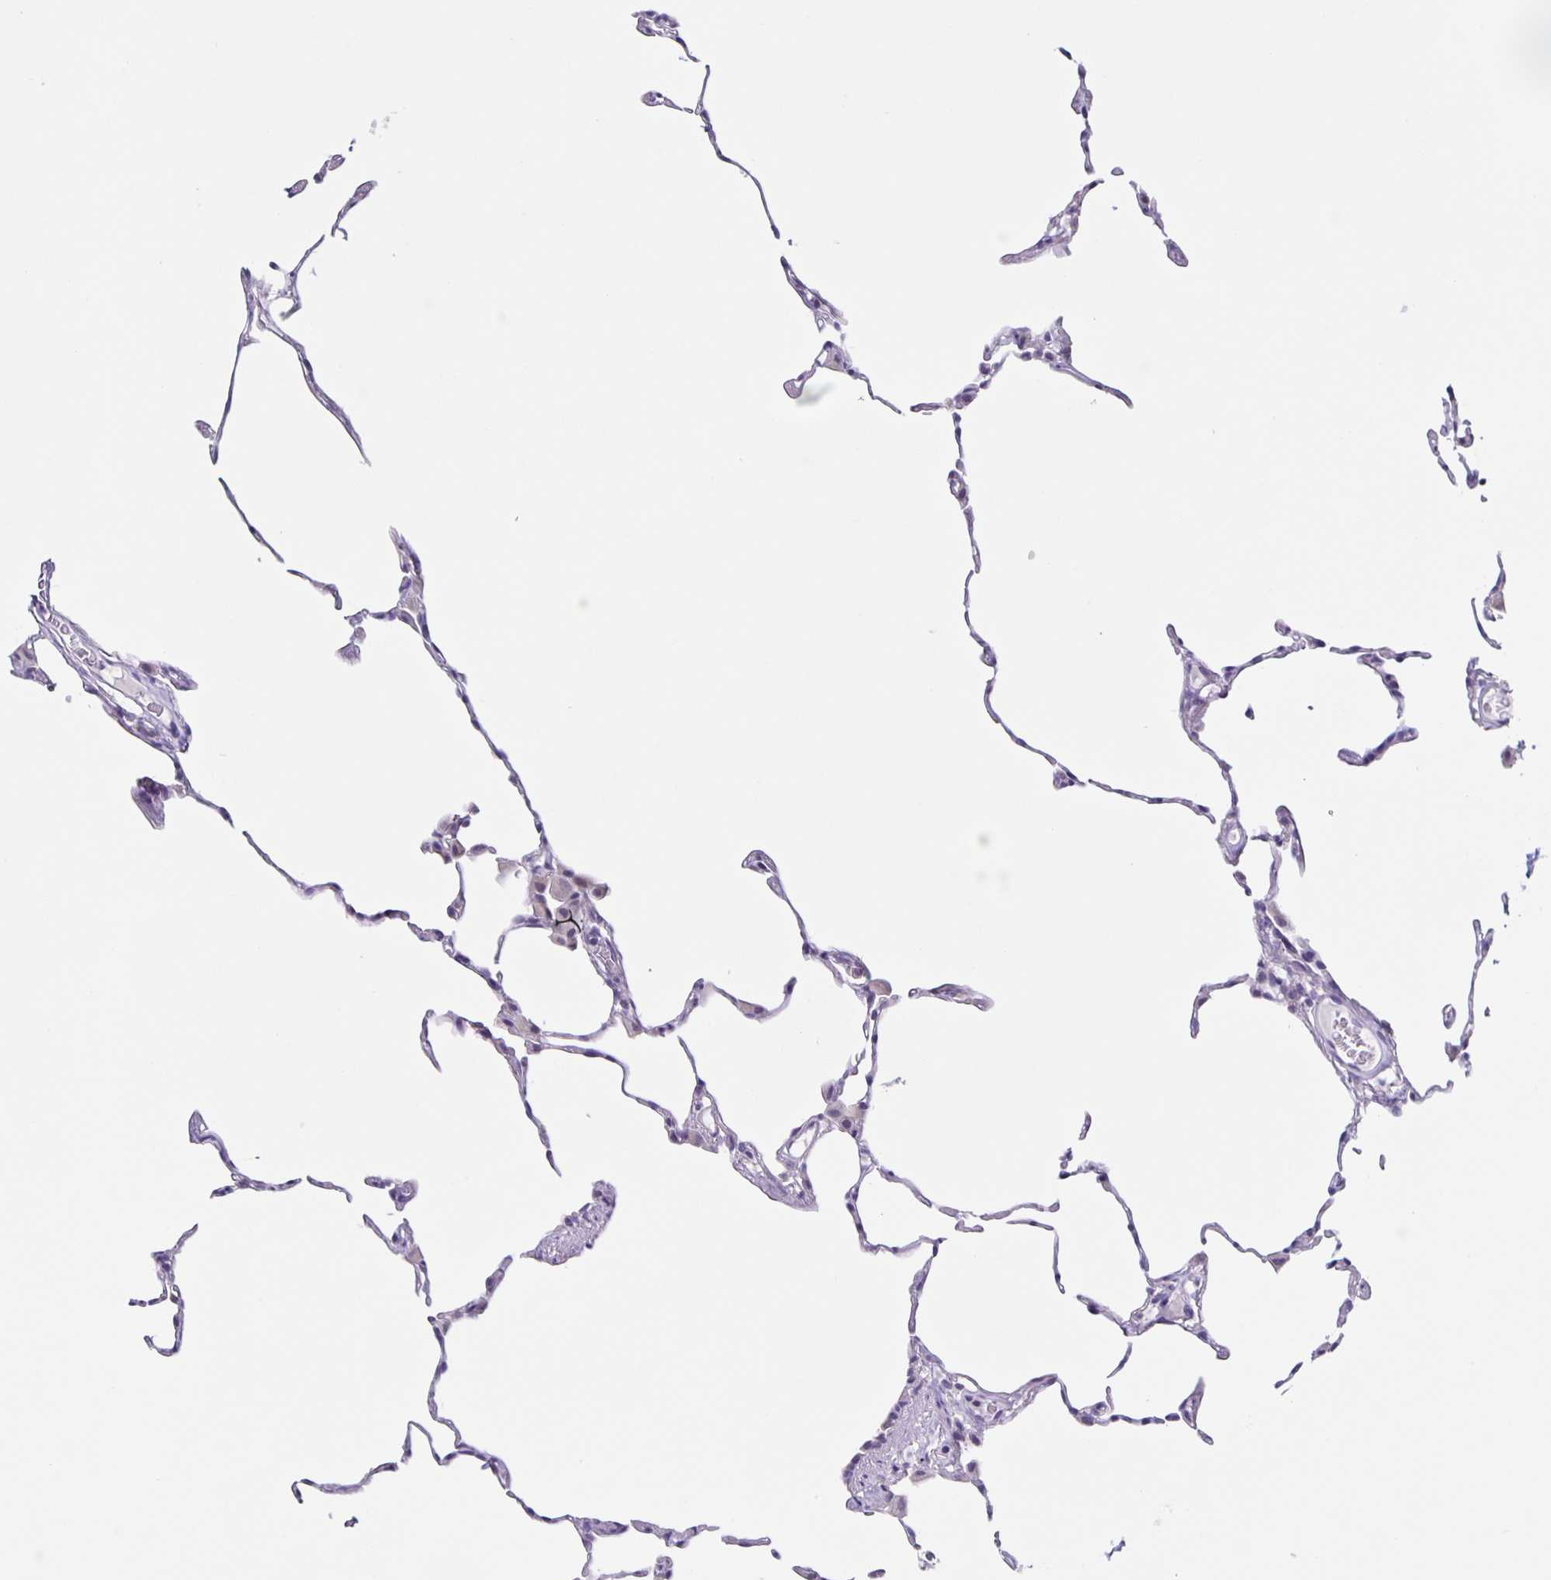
{"staining": {"intensity": "negative", "quantity": "none", "location": "none"}, "tissue": "lung", "cell_type": "Alveolar cells", "image_type": "normal", "snomed": [{"axis": "morphology", "description": "Normal tissue, NOS"}, {"axis": "topography", "description": "Lung"}], "caption": "This photomicrograph is of benign lung stained with IHC to label a protein in brown with the nuclei are counter-stained blue. There is no positivity in alveolar cells.", "gene": "SLC12A3", "patient": {"sex": "female", "age": 57}}